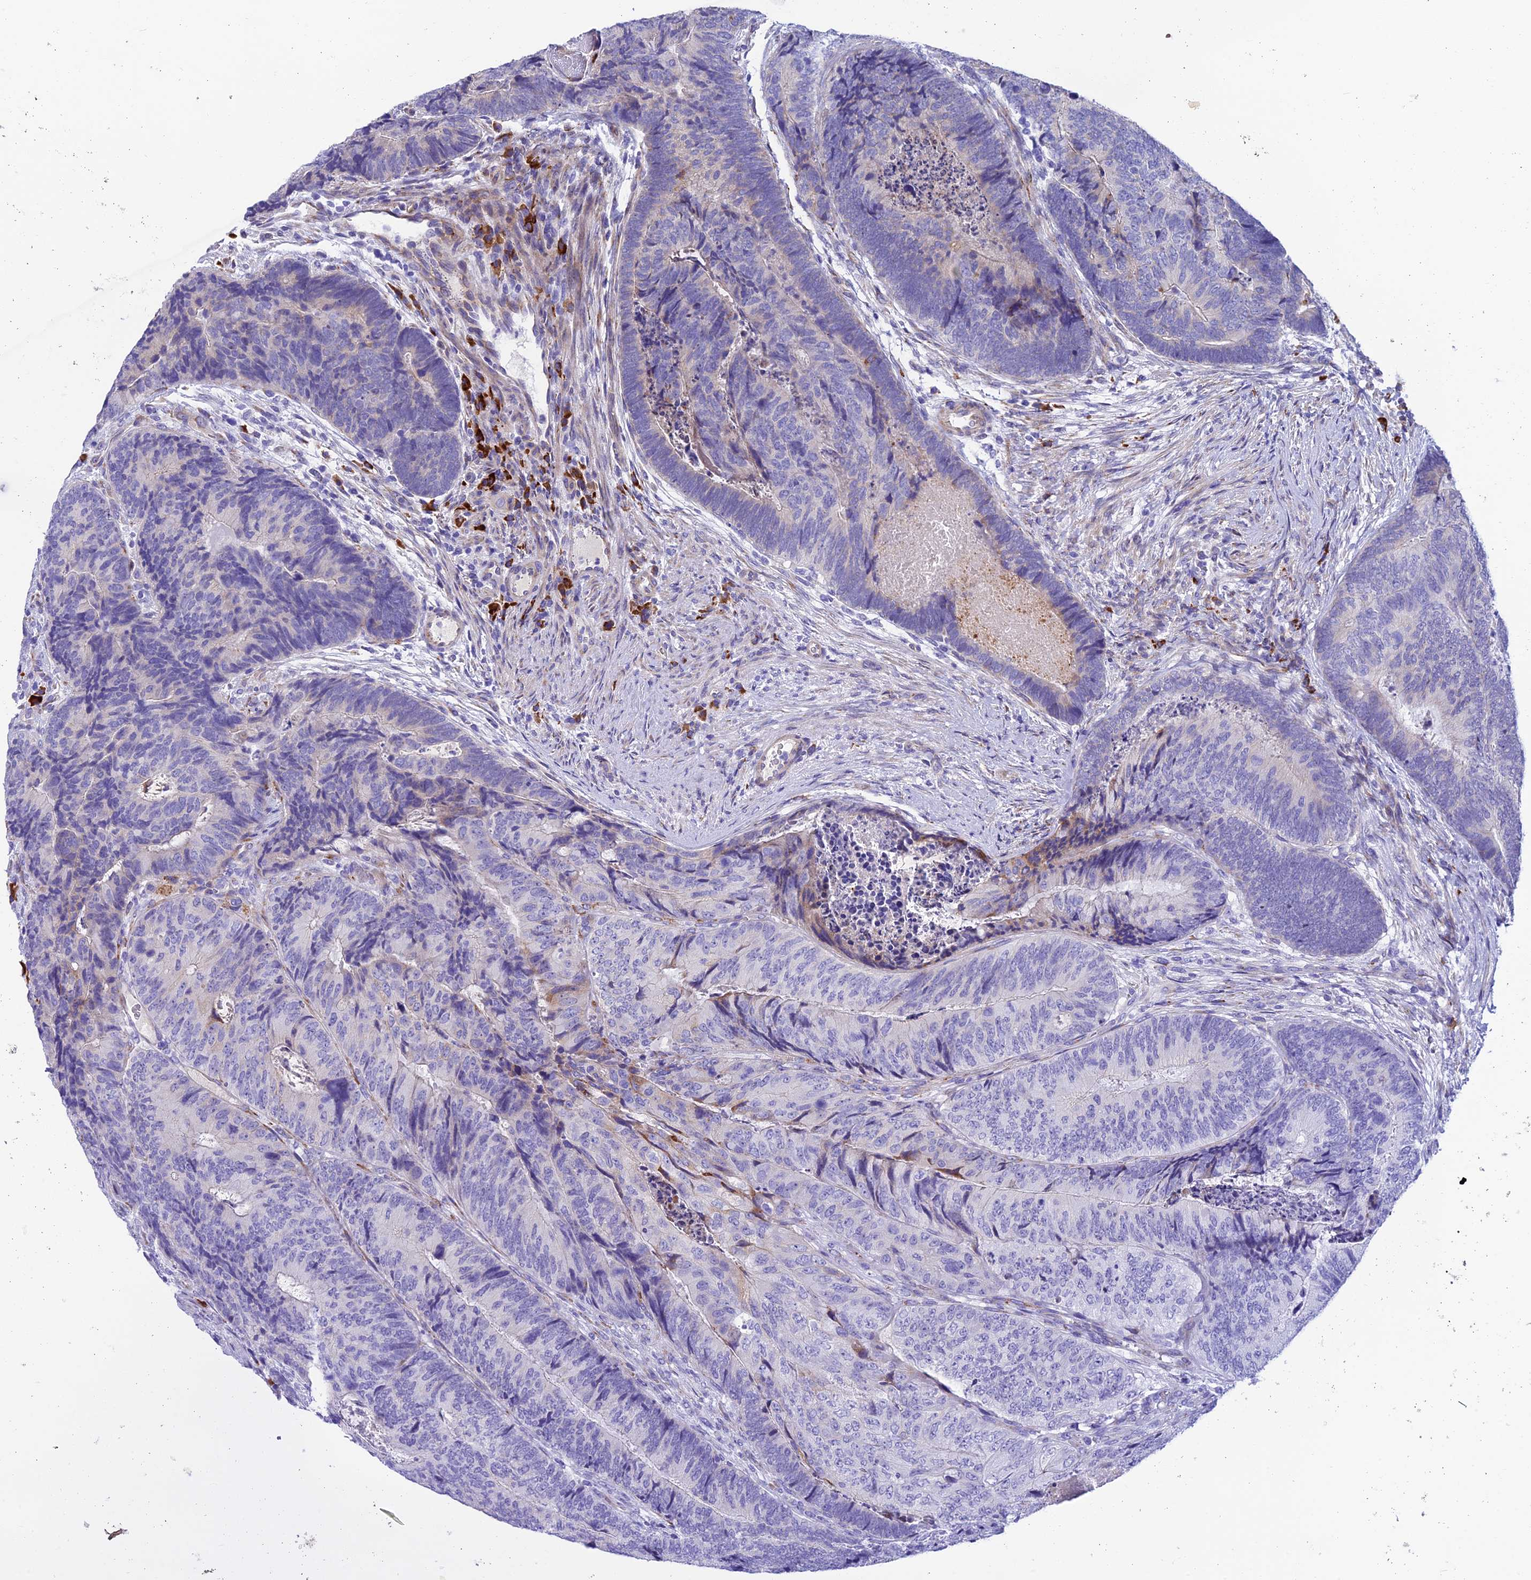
{"staining": {"intensity": "moderate", "quantity": "<25%", "location": "cytoplasmic/membranous"}, "tissue": "colorectal cancer", "cell_type": "Tumor cells", "image_type": "cancer", "snomed": [{"axis": "morphology", "description": "Adenocarcinoma, NOS"}, {"axis": "topography", "description": "Colon"}], "caption": "Adenocarcinoma (colorectal) stained with a brown dye reveals moderate cytoplasmic/membranous positive expression in approximately <25% of tumor cells.", "gene": "MACIR", "patient": {"sex": "female", "age": 67}}